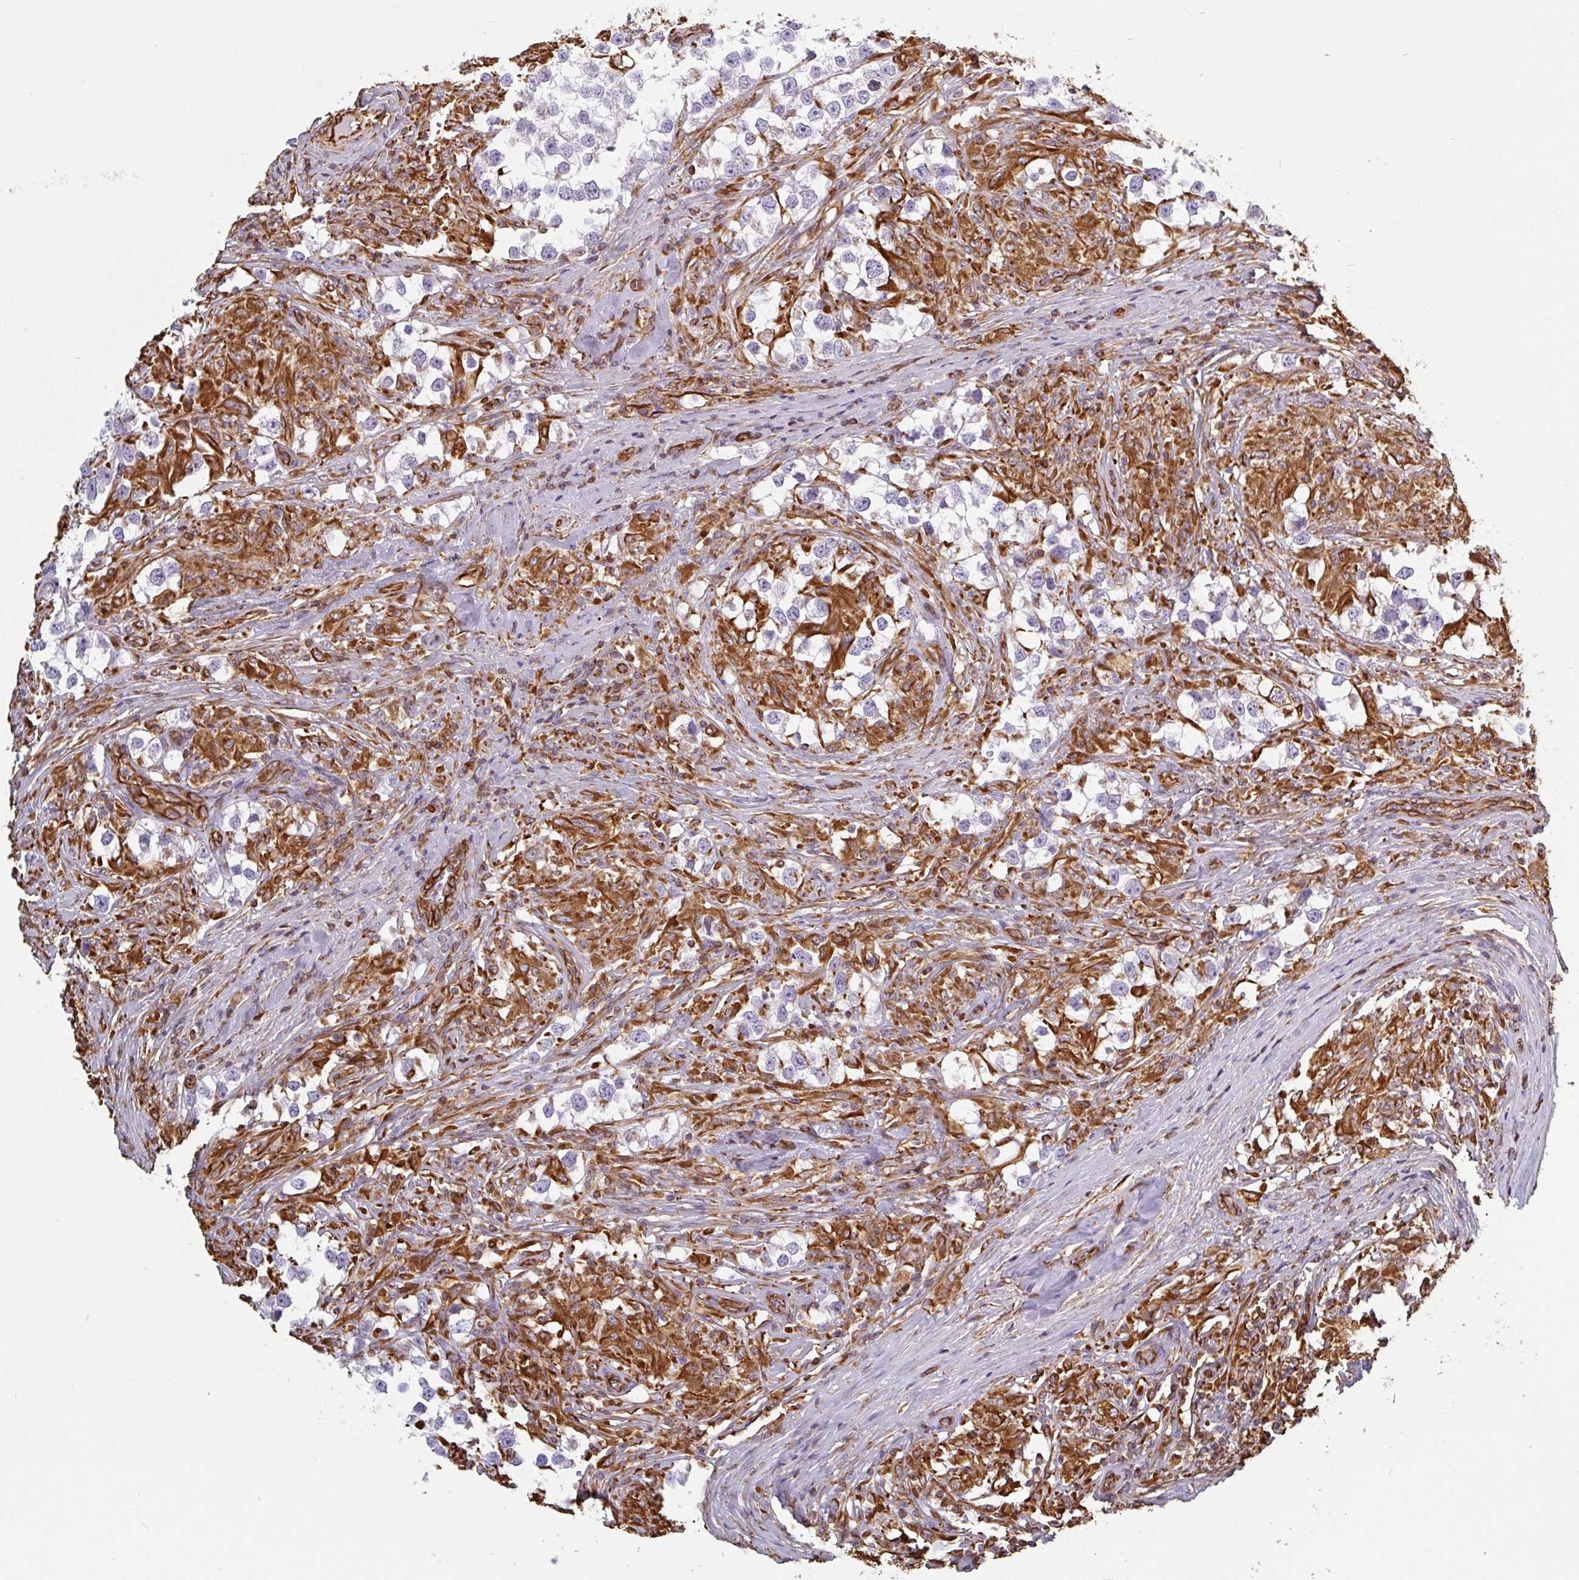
{"staining": {"intensity": "negative", "quantity": "none", "location": "none"}, "tissue": "testis cancer", "cell_type": "Tumor cells", "image_type": "cancer", "snomed": [{"axis": "morphology", "description": "Seminoma, NOS"}, {"axis": "topography", "description": "Testis"}], "caption": "Immunohistochemistry (IHC) micrograph of neoplastic tissue: seminoma (testis) stained with DAB (3,3'-diaminobenzidine) displays no significant protein staining in tumor cells.", "gene": "PPFIA1", "patient": {"sex": "male", "age": 46}}